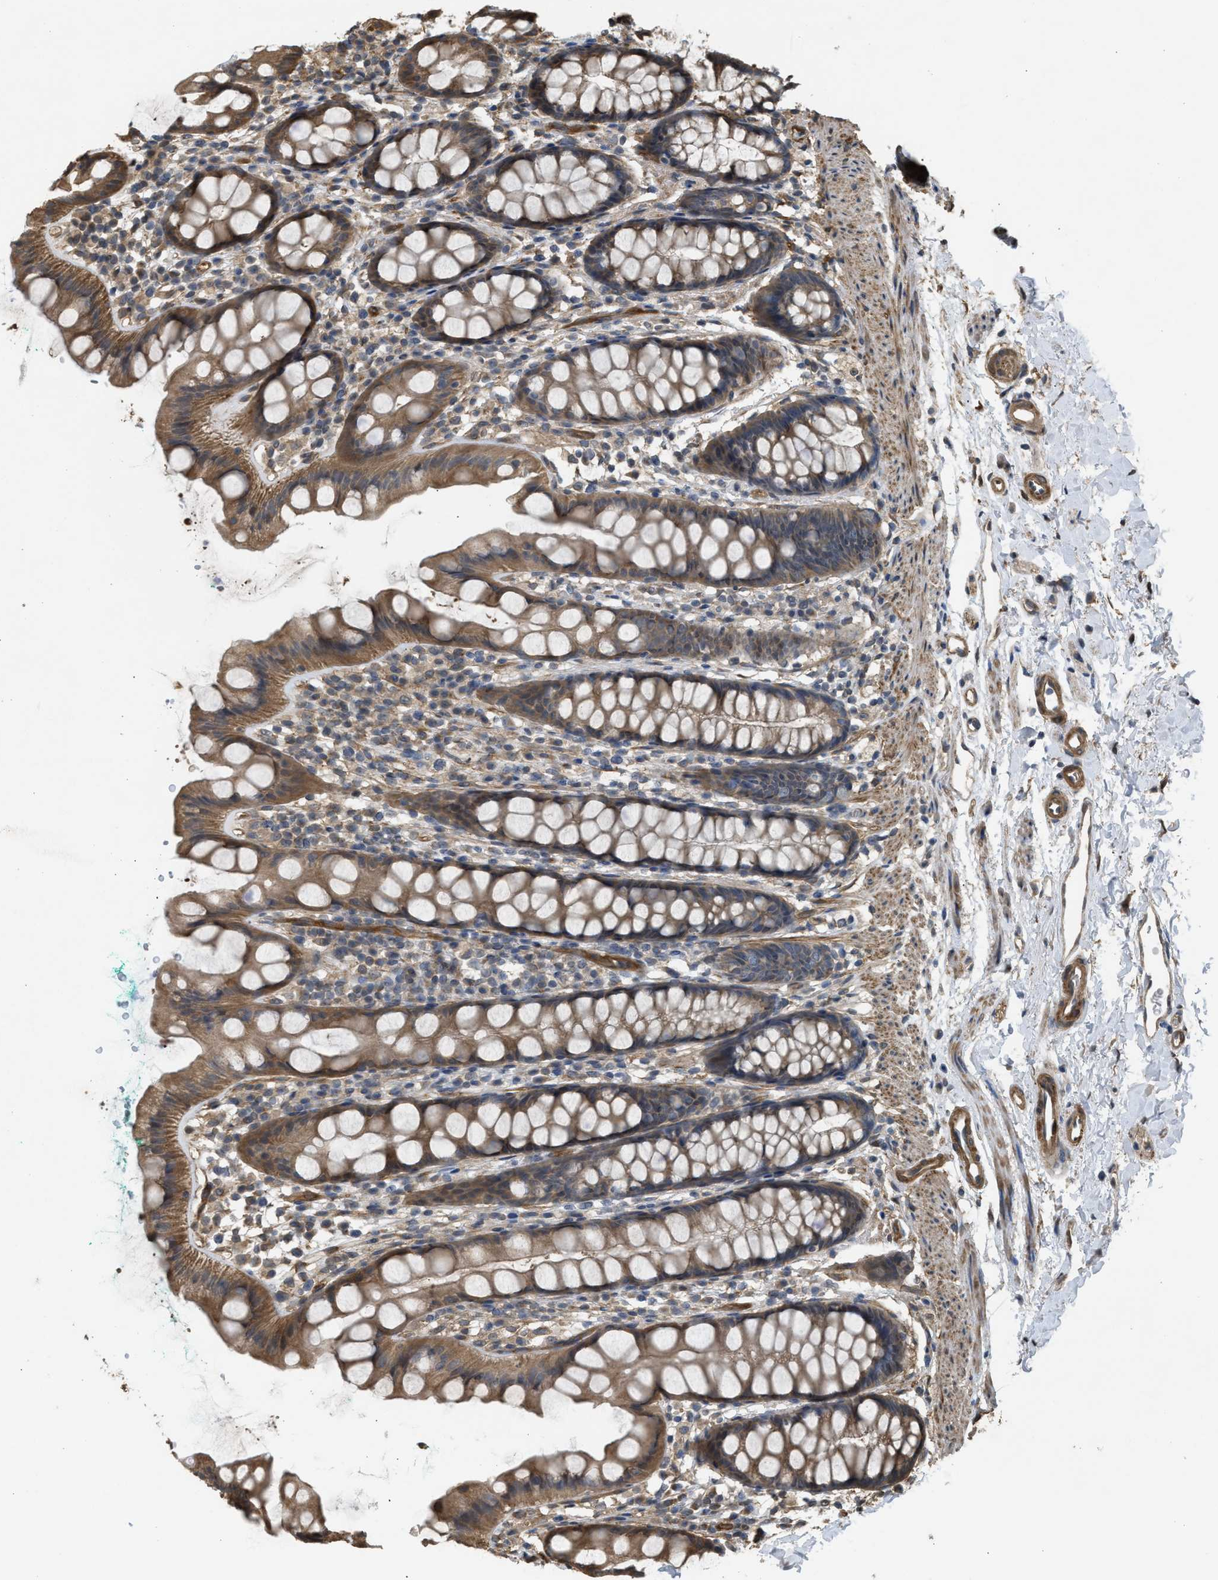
{"staining": {"intensity": "moderate", "quantity": ">75%", "location": "cytoplasmic/membranous"}, "tissue": "rectum", "cell_type": "Glandular cells", "image_type": "normal", "snomed": [{"axis": "morphology", "description": "Normal tissue, NOS"}, {"axis": "topography", "description": "Rectum"}], "caption": "Protein staining of unremarkable rectum exhibits moderate cytoplasmic/membranous staining in about >75% of glandular cells. Nuclei are stained in blue.", "gene": "BAG3", "patient": {"sex": "female", "age": 65}}